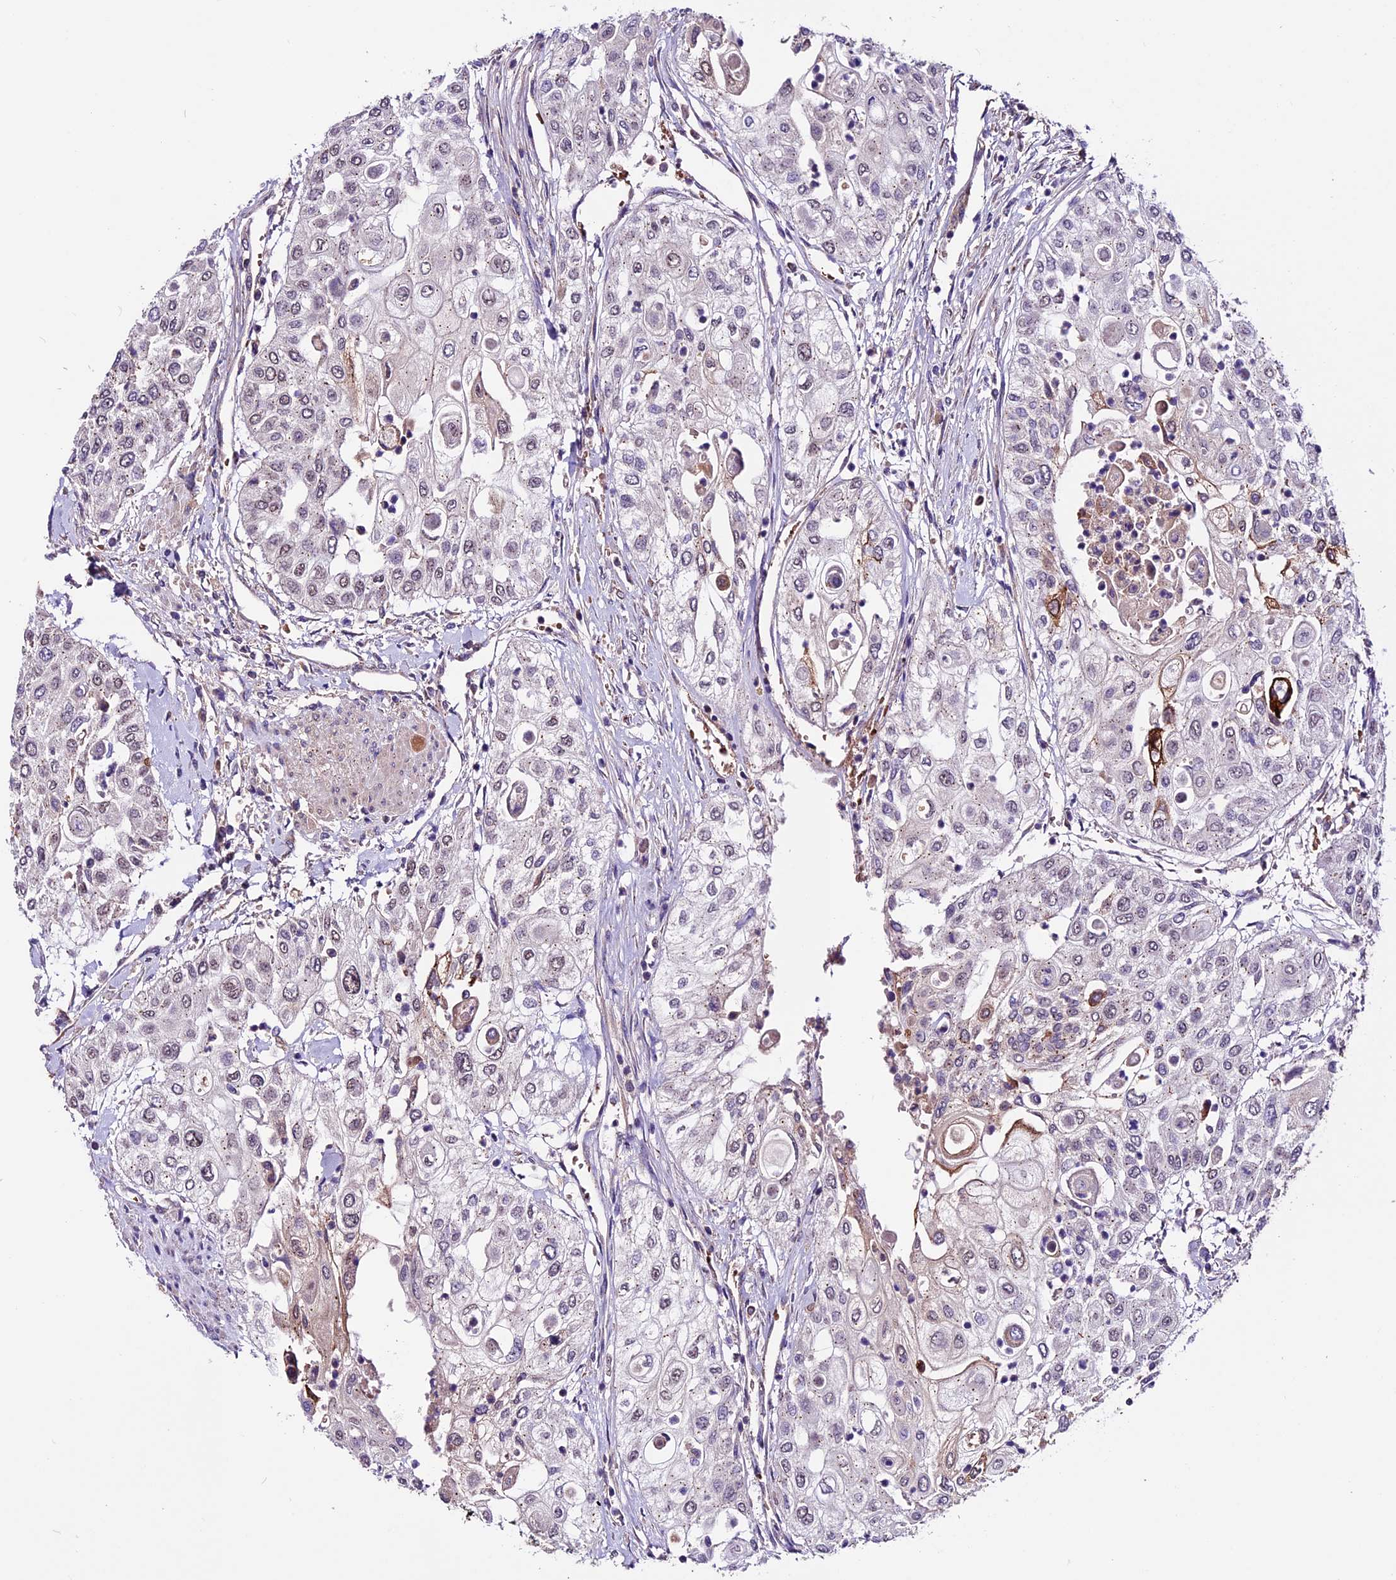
{"staining": {"intensity": "negative", "quantity": "none", "location": "none"}, "tissue": "urothelial cancer", "cell_type": "Tumor cells", "image_type": "cancer", "snomed": [{"axis": "morphology", "description": "Urothelial carcinoma, High grade"}, {"axis": "topography", "description": "Urinary bladder"}], "caption": "IHC photomicrograph of neoplastic tissue: urothelial cancer stained with DAB (3,3'-diaminobenzidine) shows no significant protein positivity in tumor cells. (DAB (3,3'-diaminobenzidine) immunohistochemistry with hematoxylin counter stain).", "gene": "RINL", "patient": {"sex": "female", "age": 79}}